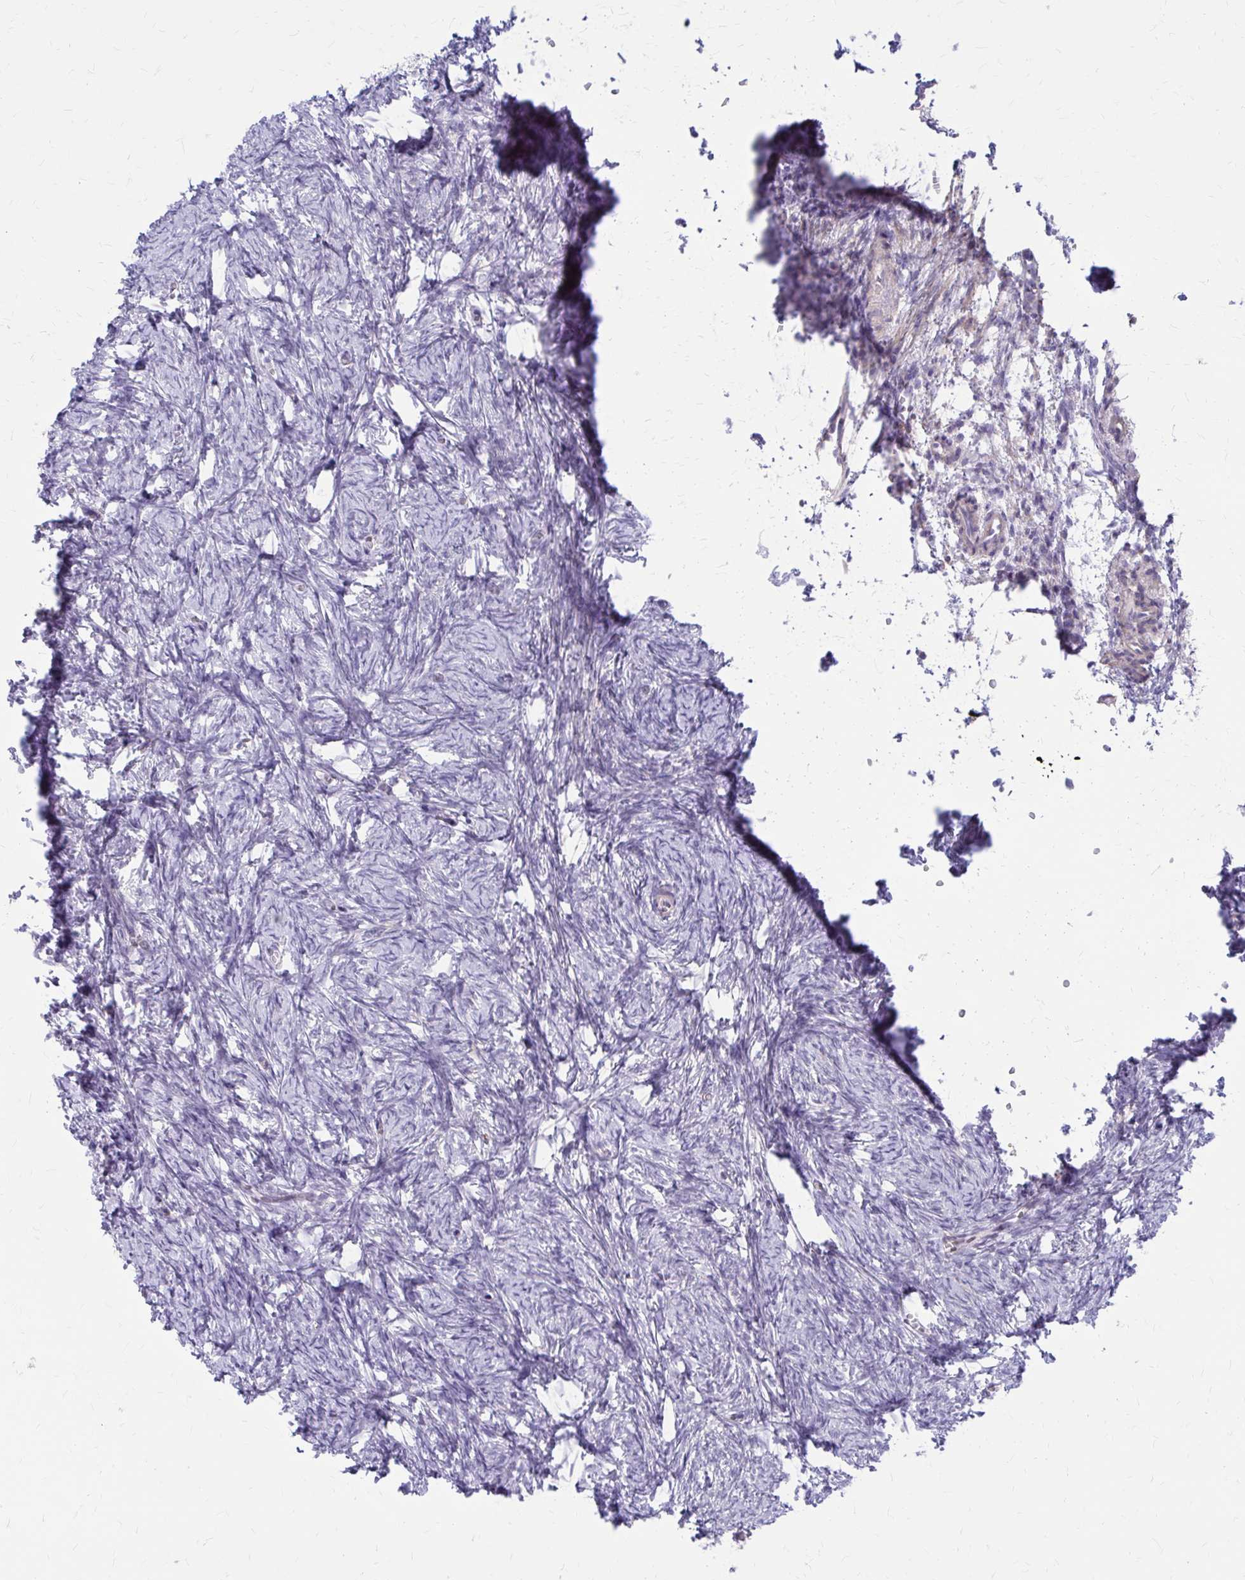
{"staining": {"intensity": "negative", "quantity": "none", "location": "none"}, "tissue": "ovary", "cell_type": "Follicle cells", "image_type": "normal", "snomed": [{"axis": "morphology", "description": "Normal tissue, NOS"}, {"axis": "topography", "description": "Ovary"}], "caption": "High magnification brightfield microscopy of unremarkable ovary stained with DAB (brown) and counterstained with hematoxylin (blue): follicle cells show no significant staining. Brightfield microscopy of IHC stained with DAB (3,3'-diaminobenzidine) (brown) and hematoxylin (blue), captured at high magnification.", "gene": "GLYATL2", "patient": {"sex": "female", "age": 41}}